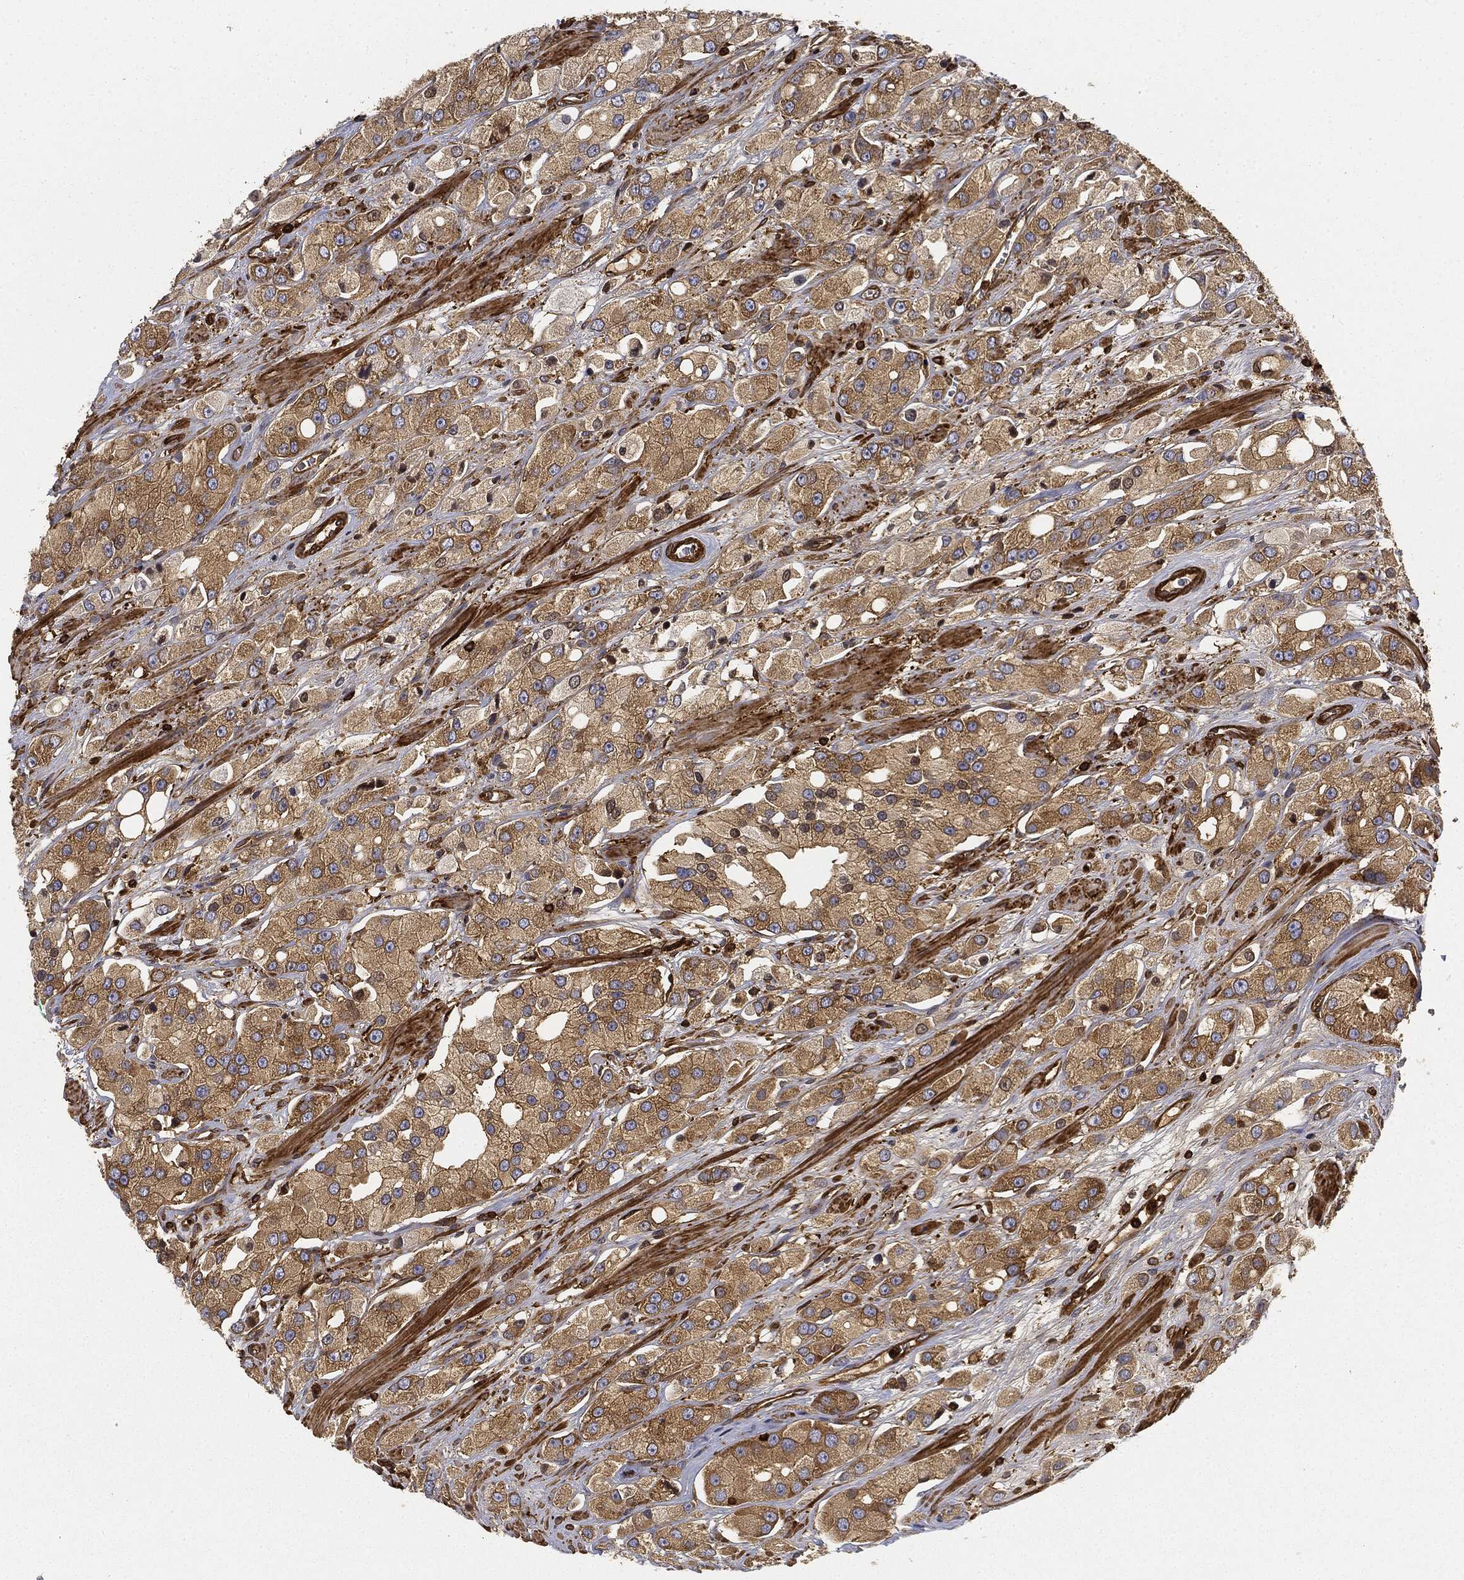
{"staining": {"intensity": "moderate", "quantity": "25%-75%", "location": "cytoplasmic/membranous"}, "tissue": "prostate cancer", "cell_type": "Tumor cells", "image_type": "cancer", "snomed": [{"axis": "morphology", "description": "Adenocarcinoma, NOS"}, {"axis": "topography", "description": "Prostate and seminal vesicle, NOS"}, {"axis": "topography", "description": "Prostate"}], "caption": "High-magnification brightfield microscopy of adenocarcinoma (prostate) stained with DAB (3,3'-diaminobenzidine) (brown) and counterstained with hematoxylin (blue). tumor cells exhibit moderate cytoplasmic/membranous positivity is identified in about25%-75% of cells. Nuclei are stained in blue.", "gene": "WDR1", "patient": {"sex": "male", "age": 64}}